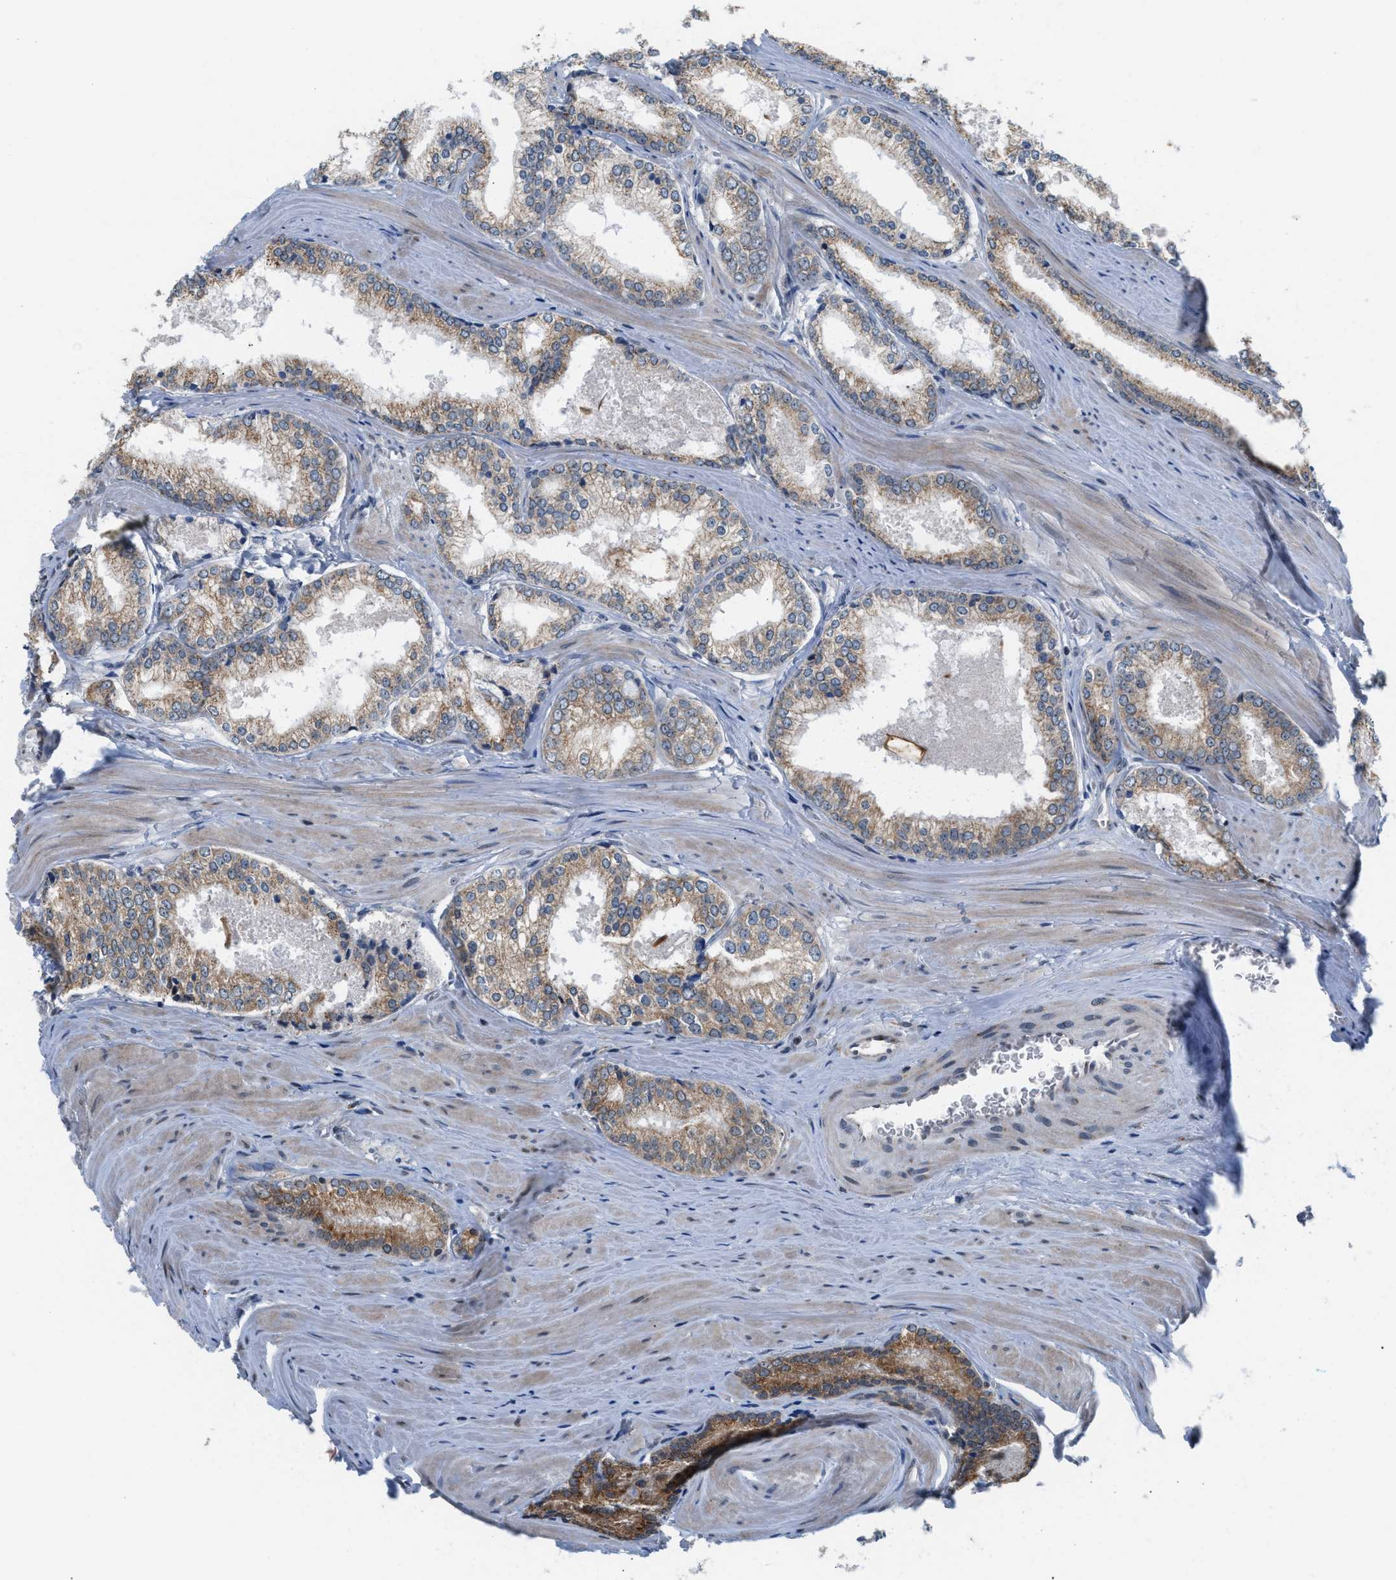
{"staining": {"intensity": "moderate", "quantity": "25%-75%", "location": "cytoplasmic/membranous"}, "tissue": "prostate cancer", "cell_type": "Tumor cells", "image_type": "cancer", "snomed": [{"axis": "morphology", "description": "Adenocarcinoma, Low grade"}, {"axis": "topography", "description": "Prostate"}], "caption": "Prostate cancer (adenocarcinoma (low-grade)) tissue shows moderate cytoplasmic/membranous expression in about 25%-75% of tumor cells, visualized by immunohistochemistry.", "gene": "KCNMB2", "patient": {"sex": "male", "age": 64}}